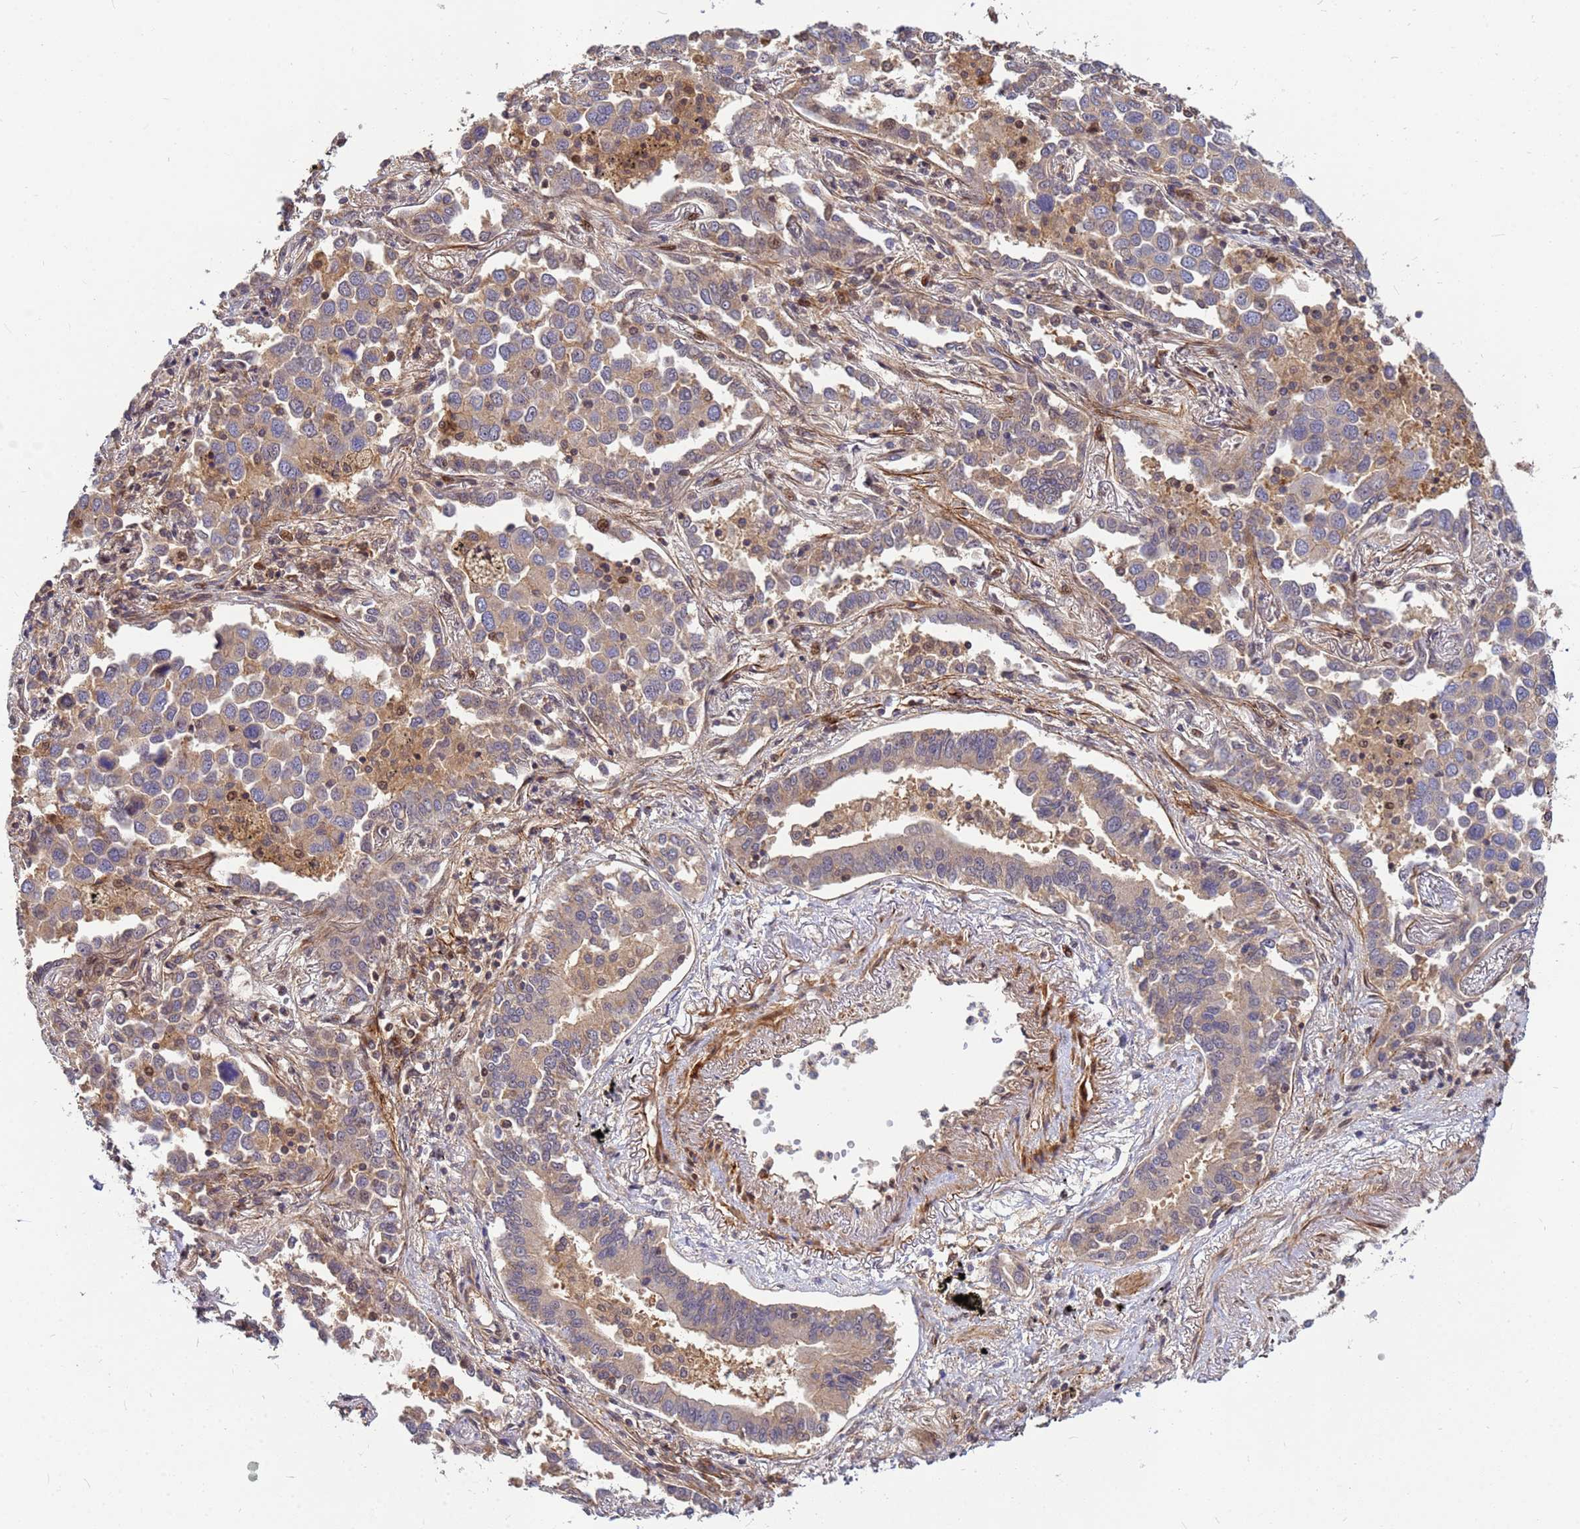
{"staining": {"intensity": "weak", "quantity": "25%-75%", "location": "cytoplasmic/membranous"}, "tissue": "lung cancer", "cell_type": "Tumor cells", "image_type": "cancer", "snomed": [{"axis": "morphology", "description": "Adenocarcinoma, NOS"}, {"axis": "topography", "description": "Lung"}], "caption": "This image demonstrates IHC staining of lung cancer (adenocarcinoma), with low weak cytoplasmic/membranous positivity in about 25%-75% of tumor cells.", "gene": "DUS4L", "patient": {"sex": "male", "age": 67}}